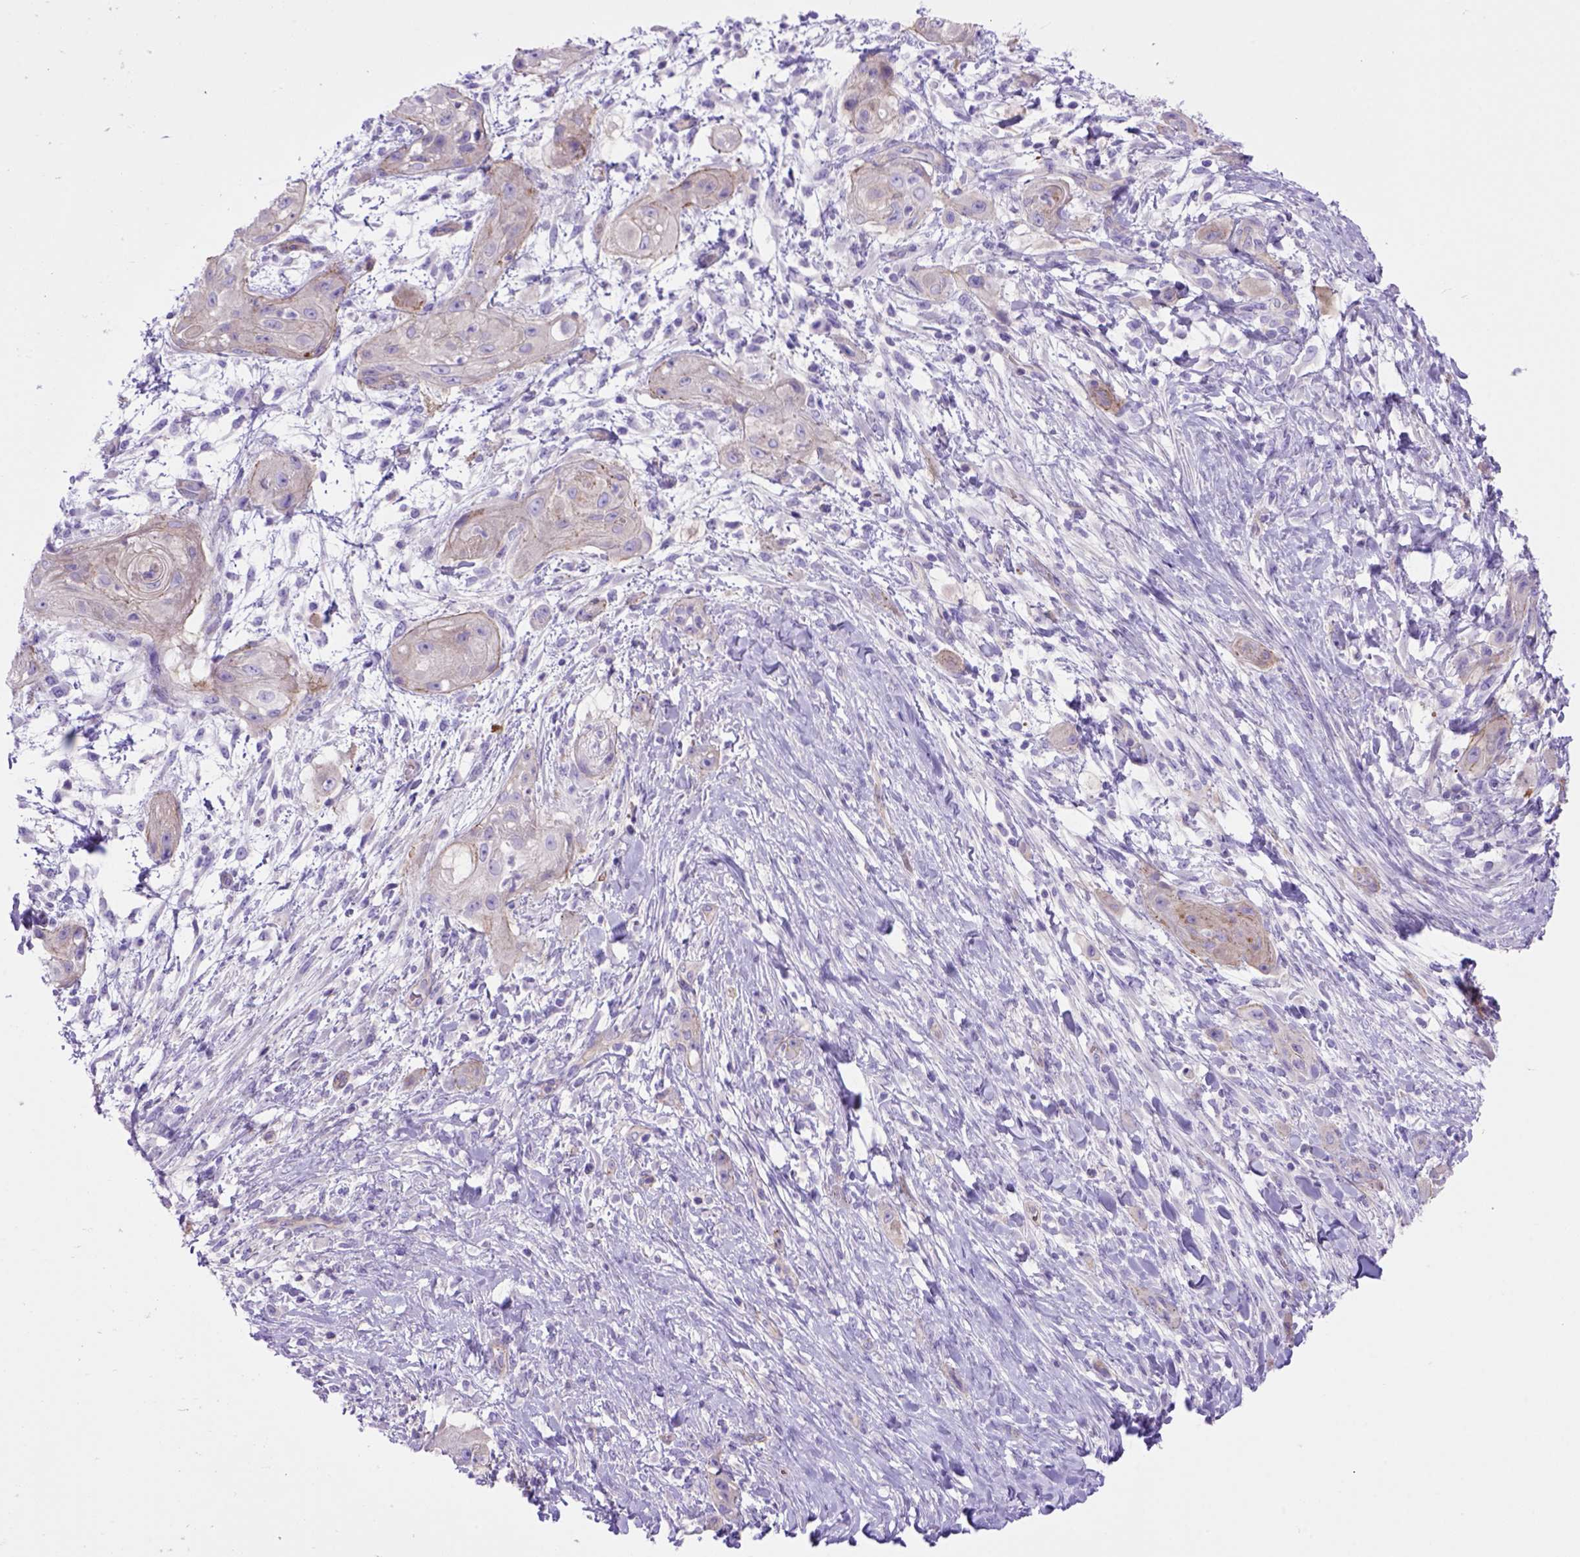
{"staining": {"intensity": "moderate", "quantity": "<25%", "location": "cytoplasmic/membranous"}, "tissue": "skin cancer", "cell_type": "Tumor cells", "image_type": "cancer", "snomed": [{"axis": "morphology", "description": "Squamous cell carcinoma, NOS"}, {"axis": "topography", "description": "Skin"}], "caption": "Immunohistochemical staining of human squamous cell carcinoma (skin) exhibits moderate cytoplasmic/membranous protein expression in approximately <25% of tumor cells. Using DAB (3,3'-diaminobenzidine) (brown) and hematoxylin (blue) stains, captured at high magnification using brightfield microscopy.", "gene": "PEX12", "patient": {"sex": "male", "age": 62}}